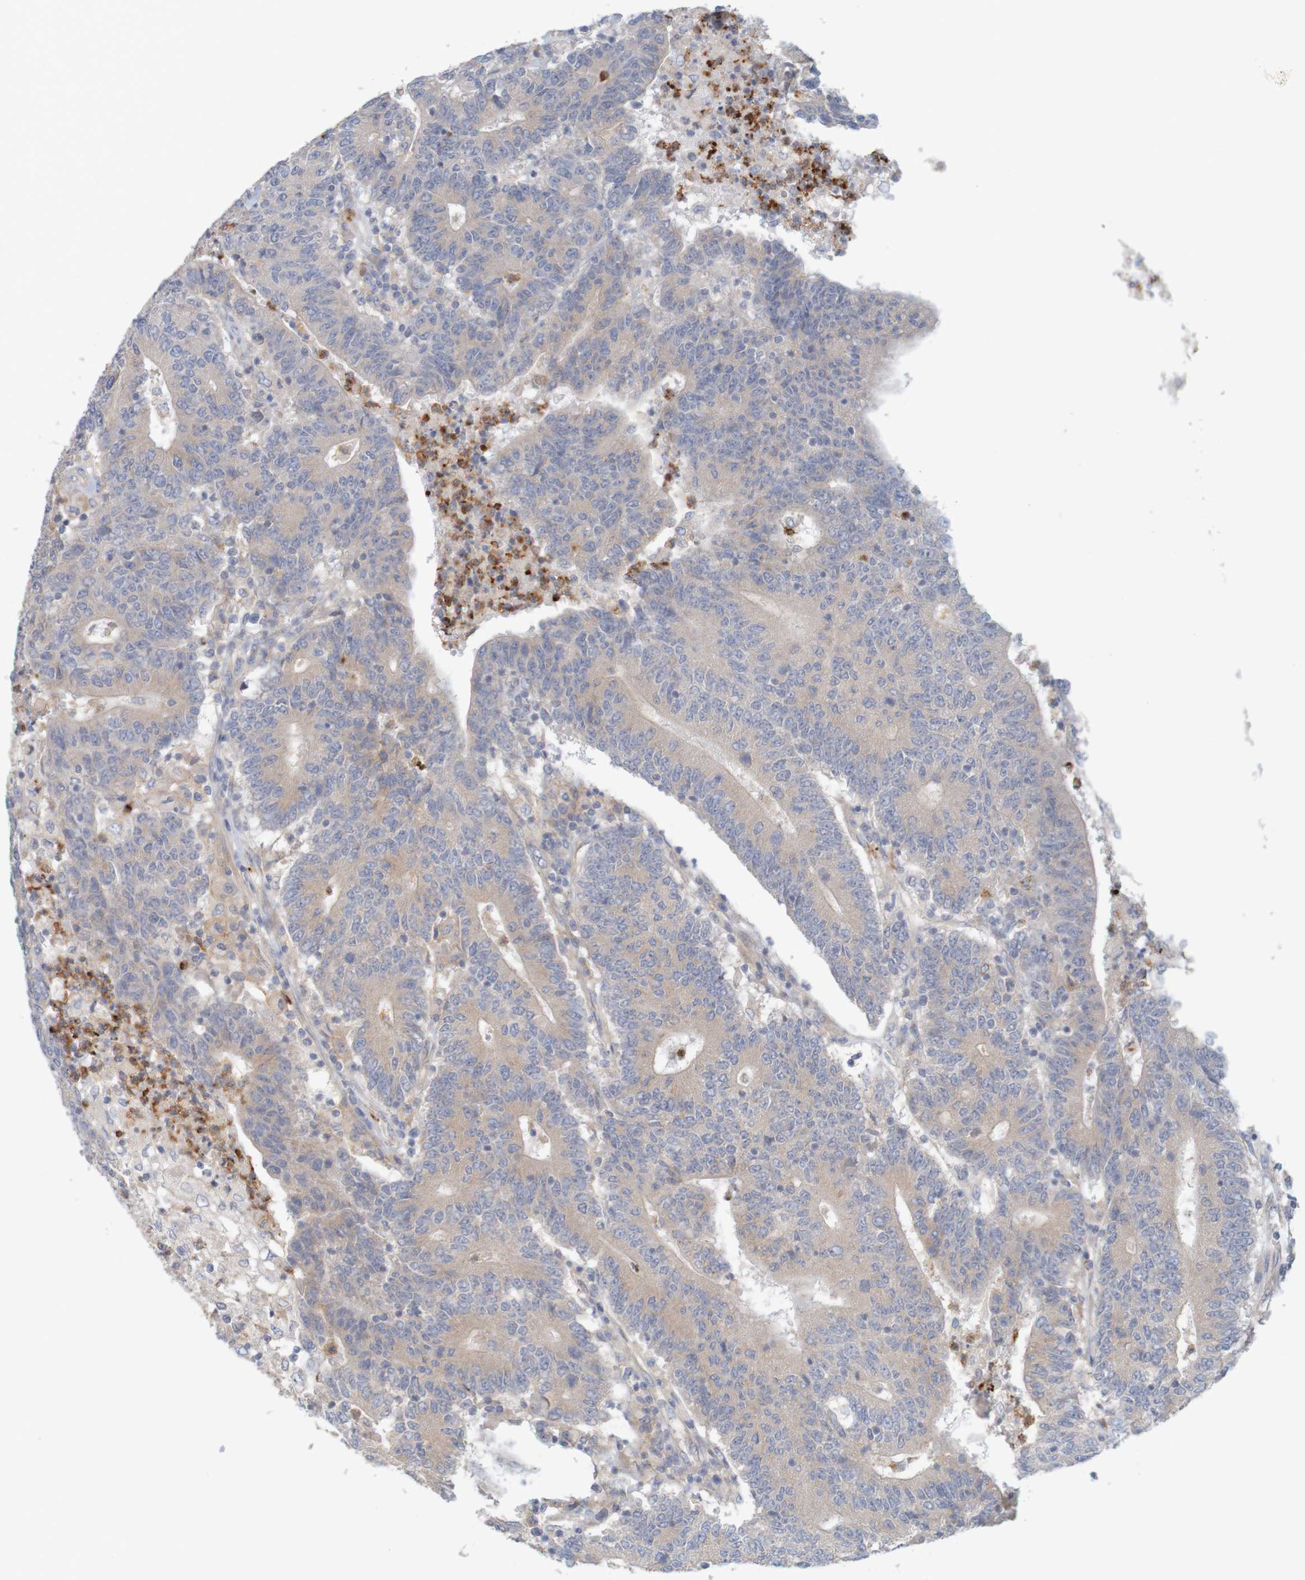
{"staining": {"intensity": "weak", "quantity": ">75%", "location": "cytoplasmic/membranous"}, "tissue": "colorectal cancer", "cell_type": "Tumor cells", "image_type": "cancer", "snomed": [{"axis": "morphology", "description": "Normal tissue, NOS"}, {"axis": "morphology", "description": "Adenocarcinoma, NOS"}, {"axis": "topography", "description": "Colon"}], "caption": "This photomicrograph shows colorectal cancer (adenocarcinoma) stained with IHC to label a protein in brown. The cytoplasmic/membranous of tumor cells show weak positivity for the protein. Nuclei are counter-stained blue.", "gene": "KRT23", "patient": {"sex": "female", "age": 75}}